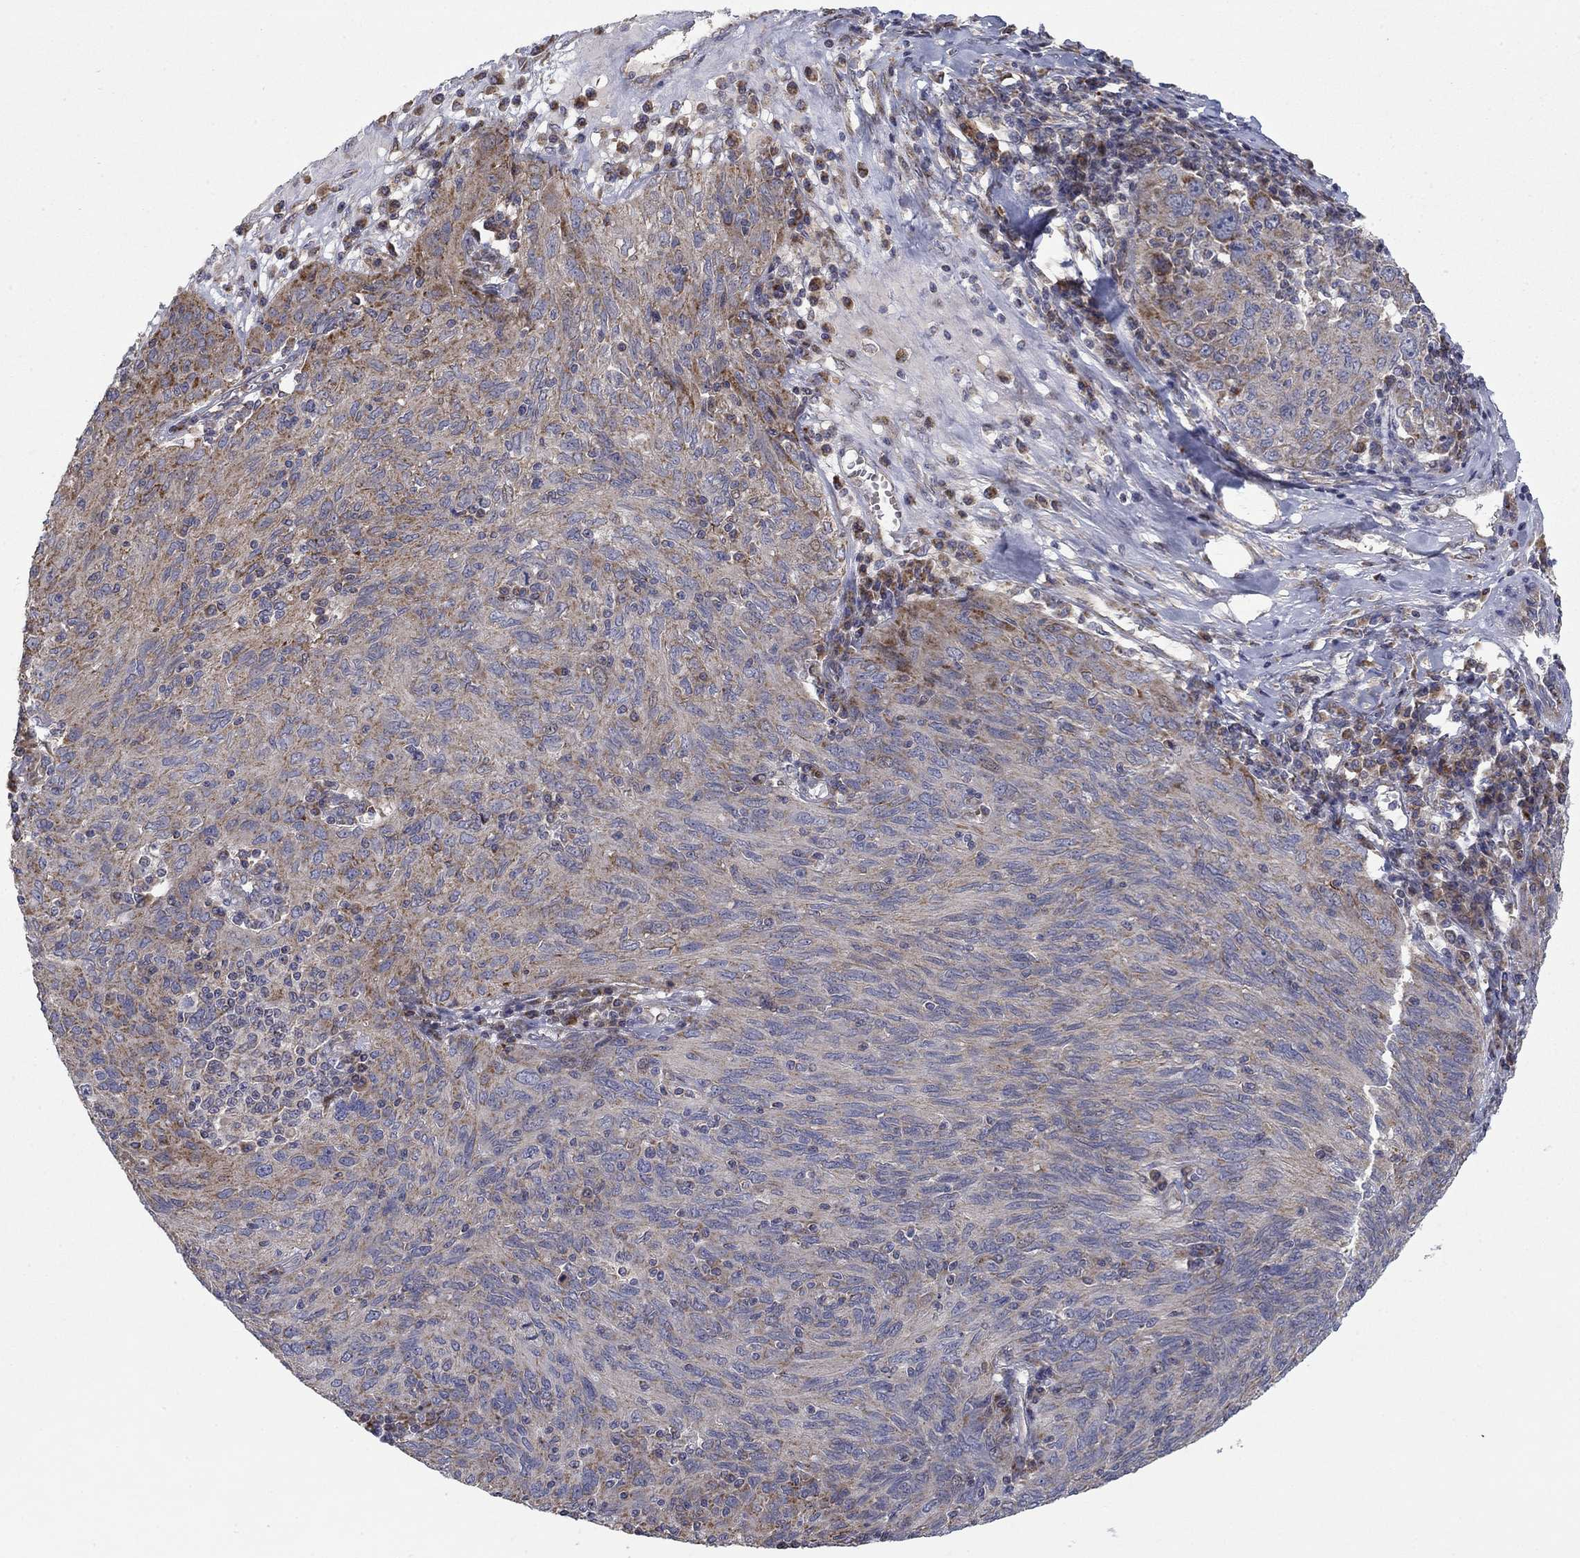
{"staining": {"intensity": "moderate", "quantity": "<25%", "location": "cytoplasmic/membranous"}, "tissue": "ovarian cancer", "cell_type": "Tumor cells", "image_type": "cancer", "snomed": [{"axis": "morphology", "description": "Carcinoma, endometroid"}, {"axis": "topography", "description": "Ovary"}], "caption": "This image reveals immunohistochemistry (IHC) staining of human endometroid carcinoma (ovarian), with low moderate cytoplasmic/membranous positivity in approximately <25% of tumor cells.", "gene": "MMAA", "patient": {"sex": "female", "age": 50}}